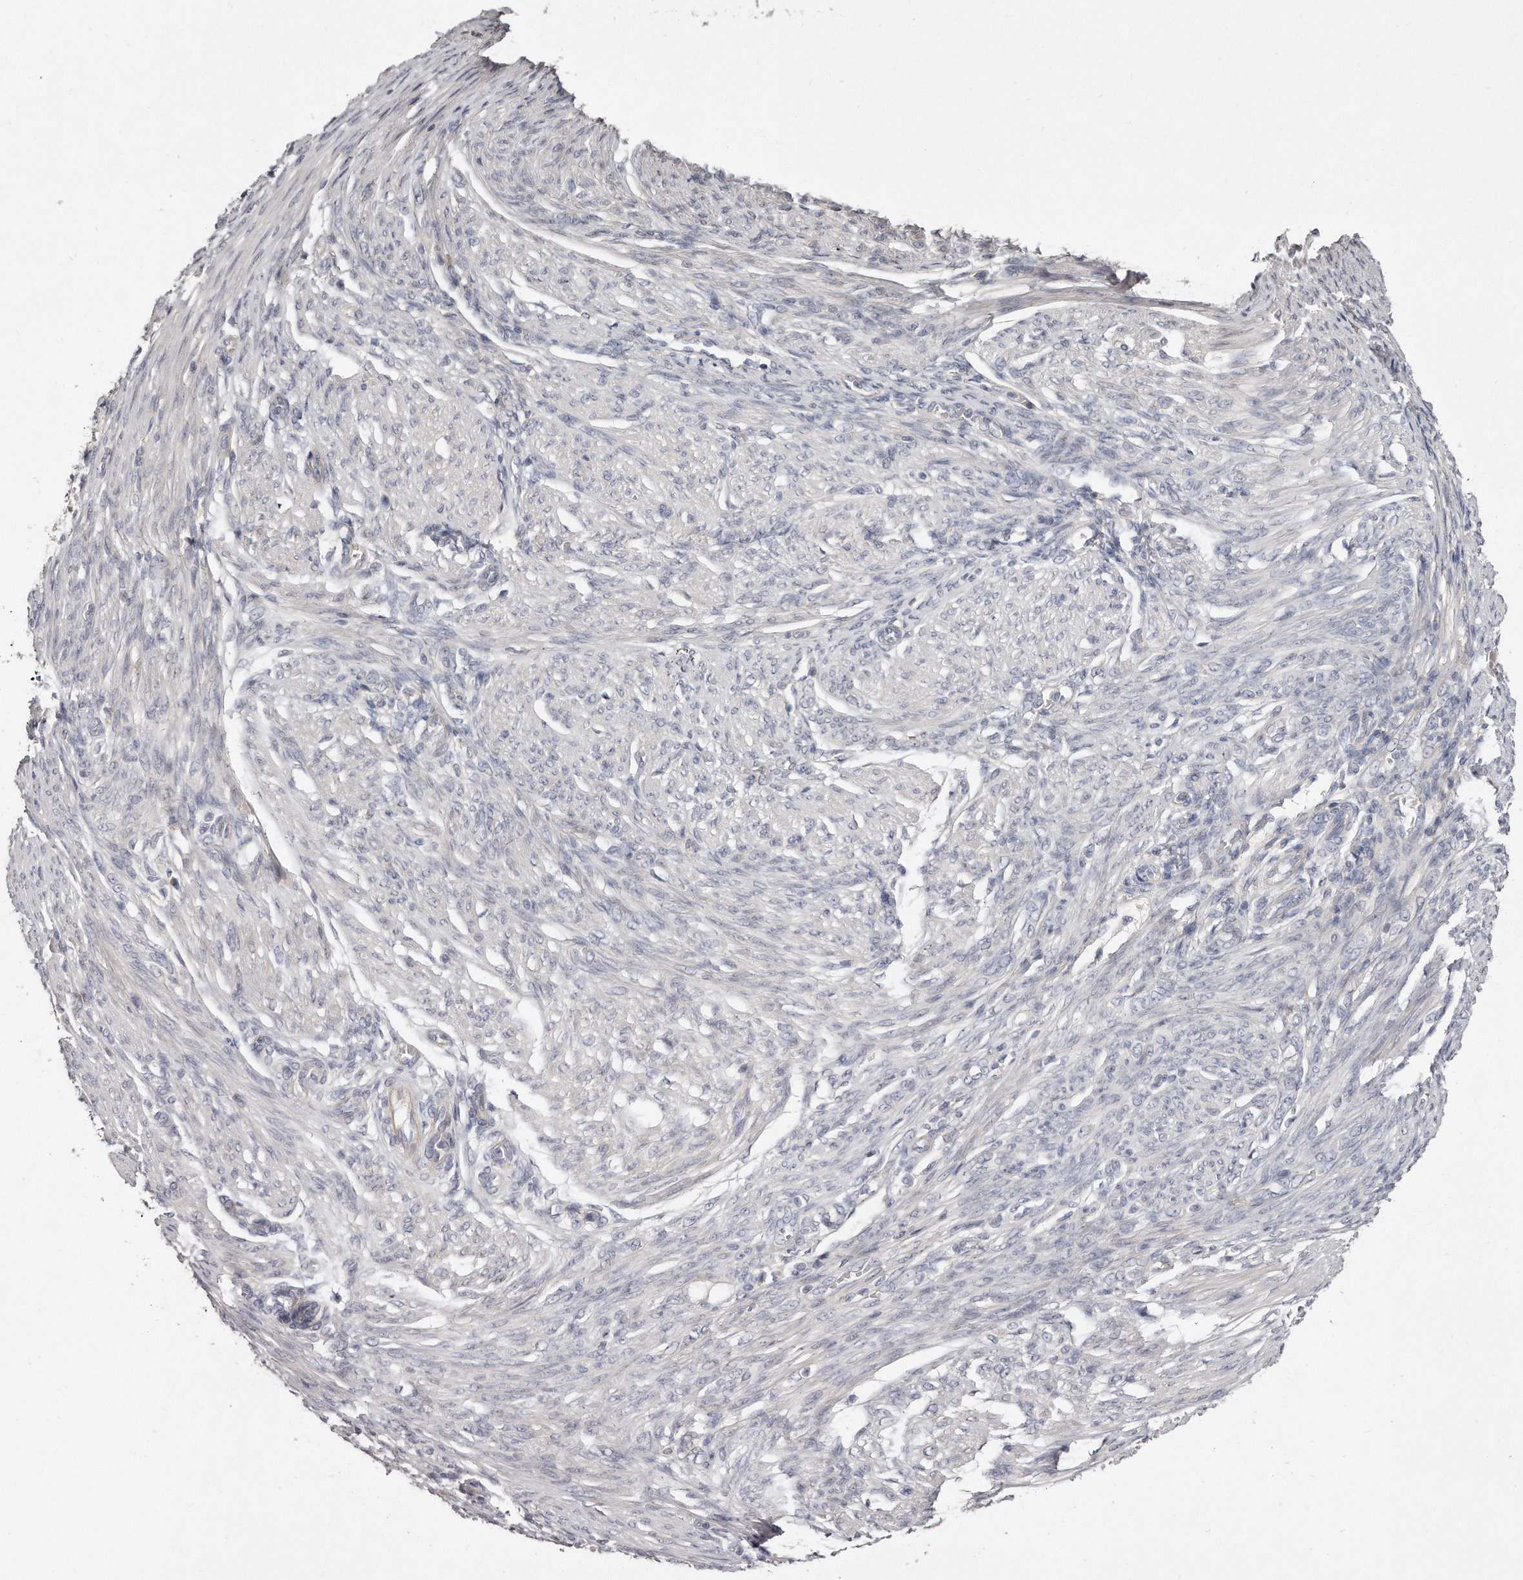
{"staining": {"intensity": "negative", "quantity": "none", "location": "none"}, "tissue": "endometrial cancer", "cell_type": "Tumor cells", "image_type": "cancer", "snomed": [{"axis": "morphology", "description": "Adenocarcinoma, NOS"}, {"axis": "topography", "description": "Endometrium"}], "caption": "Tumor cells show no significant protein positivity in endometrial adenocarcinoma.", "gene": "TTLL4", "patient": {"sex": "female", "age": 51}}